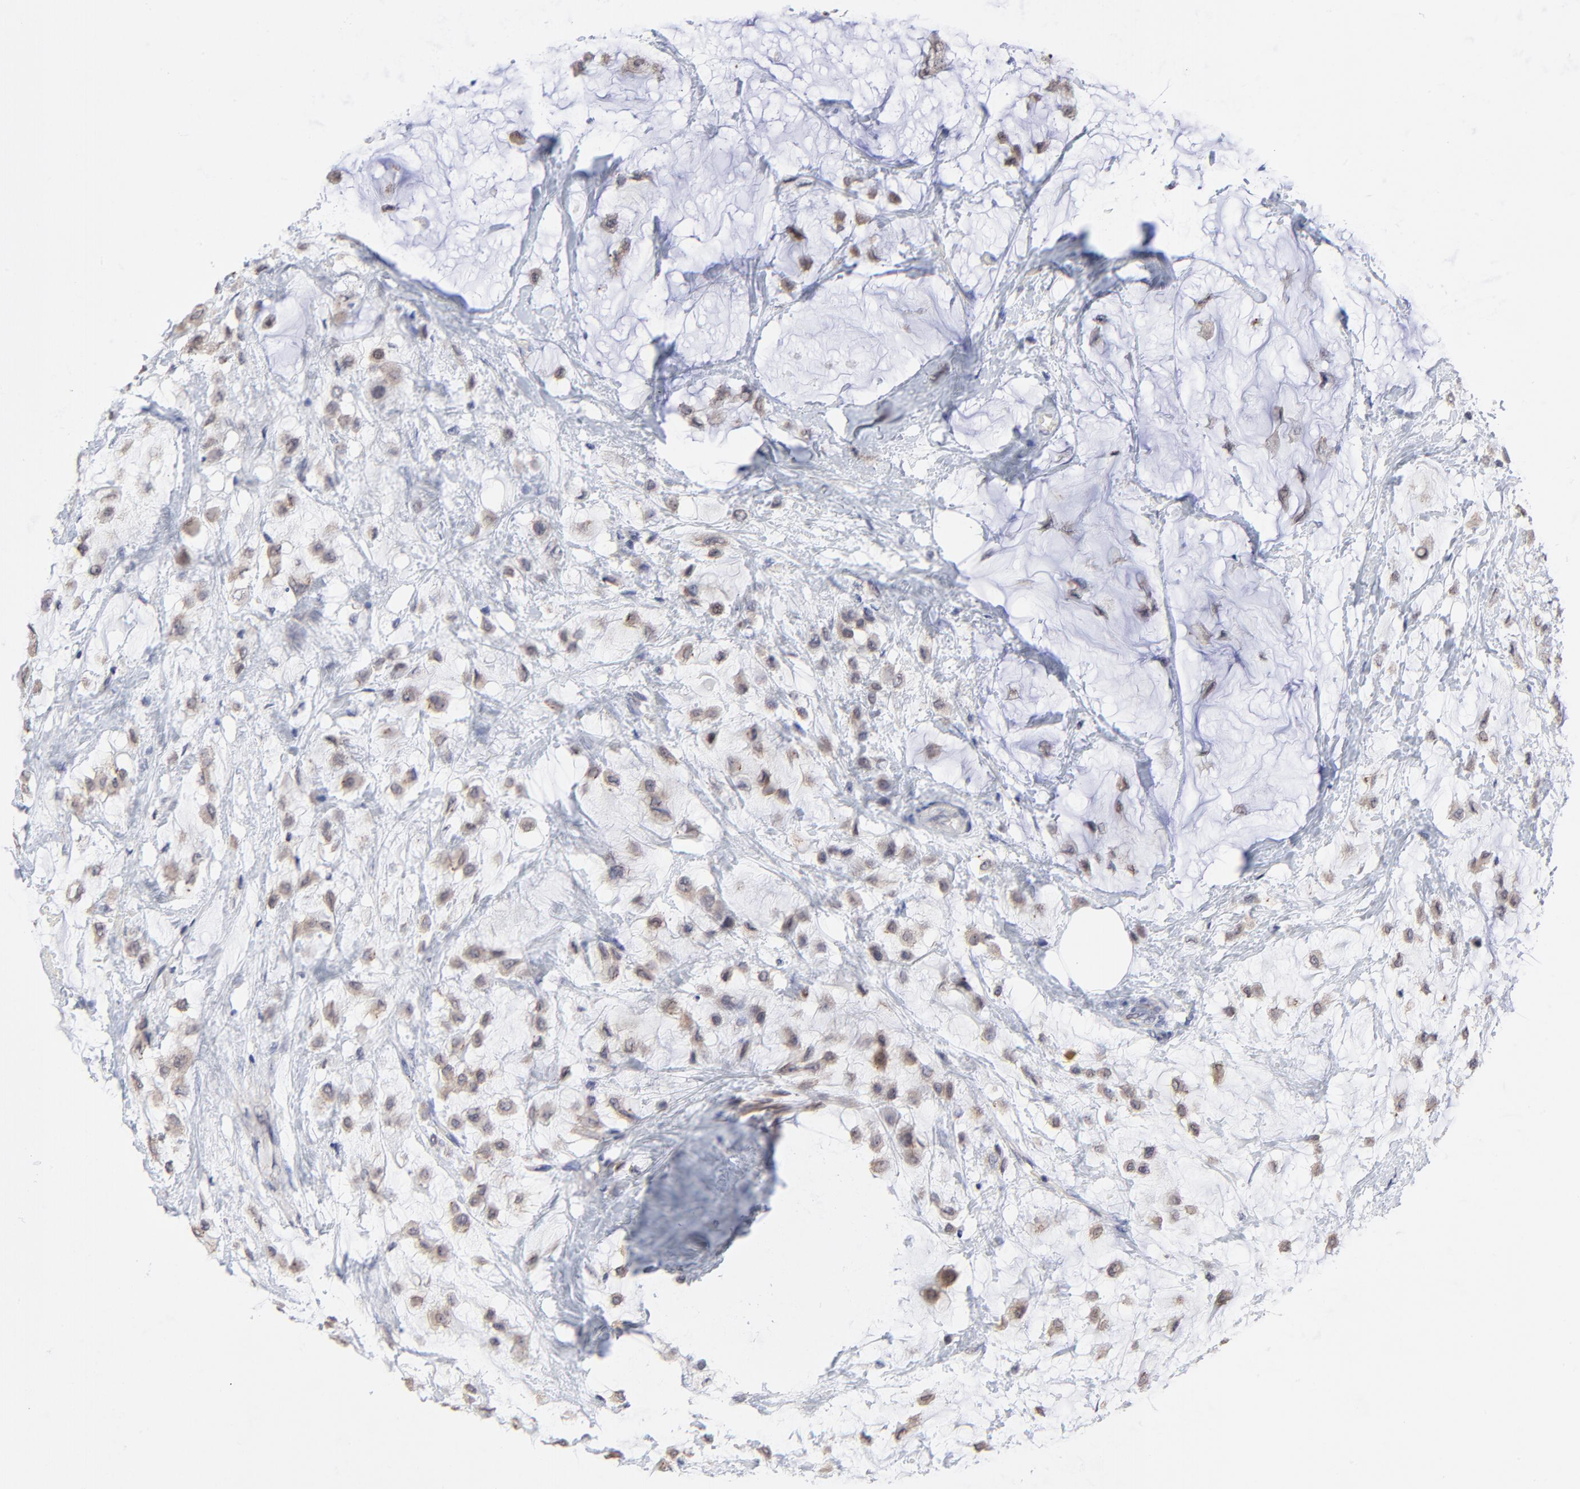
{"staining": {"intensity": "moderate", "quantity": ">75%", "location": "cytoplasmic/membranous"}, "tissue": "breast cancer", "cell_type": "Tumor cells", "image_type": "cancer", "snomed": [{"axis": "morphology", "description": "Lobular carcinoma"}, {"axis": "topography", "description": "Breast"}], "caption": "IHC staining of breast cancer, which shows medium levels of moderate cytoplasmic/membranous expression in approximately >75% of tumor cells indicating moderate cytoplasmic/membranous protein staining. The staining was performed using DAB (3,3'-diaminobenzidine) (brown) for protein detection and nuclei were counterstained in hematoxylin (blue).", "gene": "FBXO8", "patient": {"sex": "female", "age": 85}}